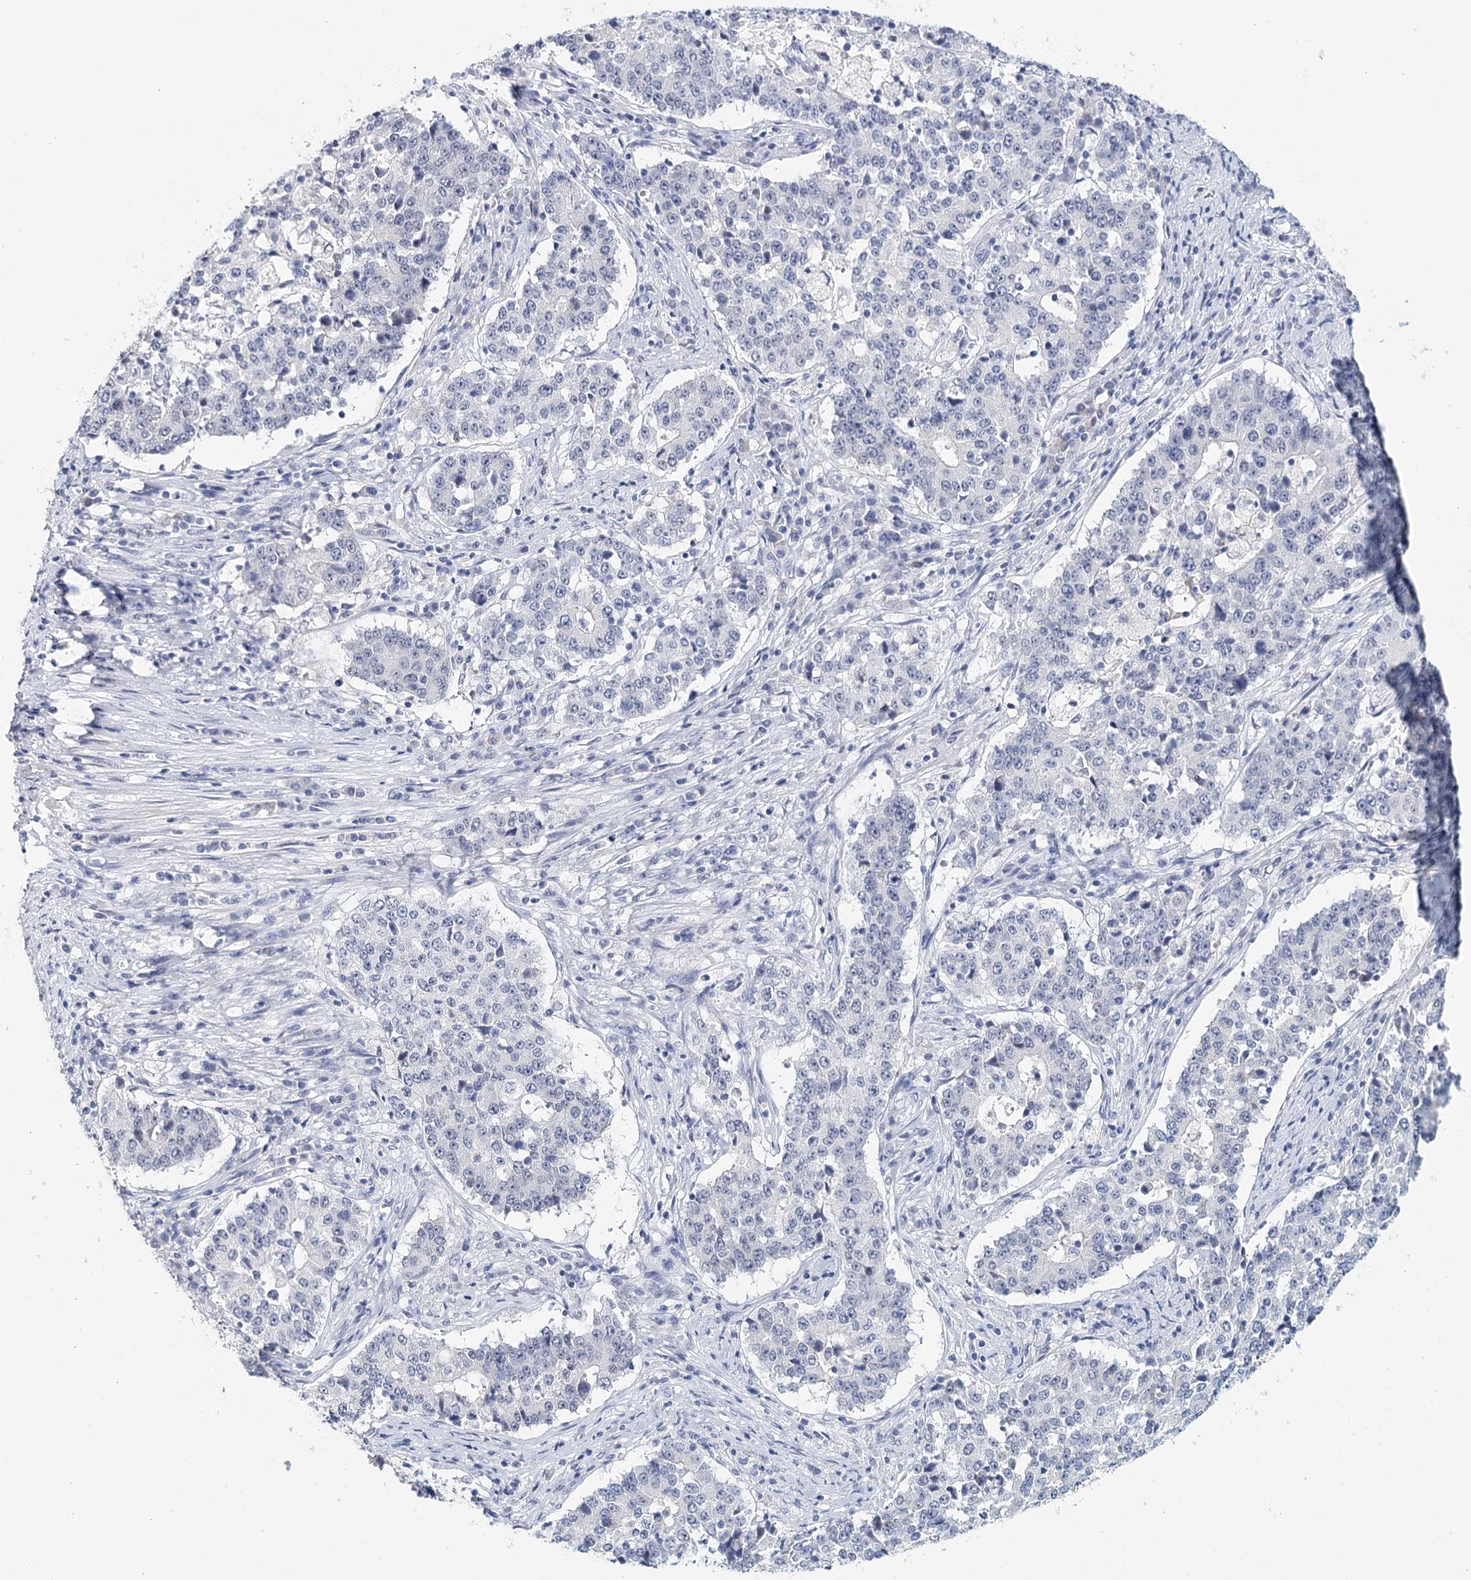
{"staining": {"intensity": "negative", "quantity": "none", "location": "none"}, "tissue": "stomach cancer", "cell_type": "Tumor cells", "image_type": "cancer", "snomed": [{"axis": "morphology", "description": "Adenocarcinoma, NOS"}, {"axis": "topography", "description": "Stomach"}], "caption": "DAB (3,3'-diaminobenzidine) immunohistochemical staining of human stomach cancer exhibits no significant staining in tumor cells.", "gene": "HSPA4L", "patient": {"sex": "male", "age": 59}}